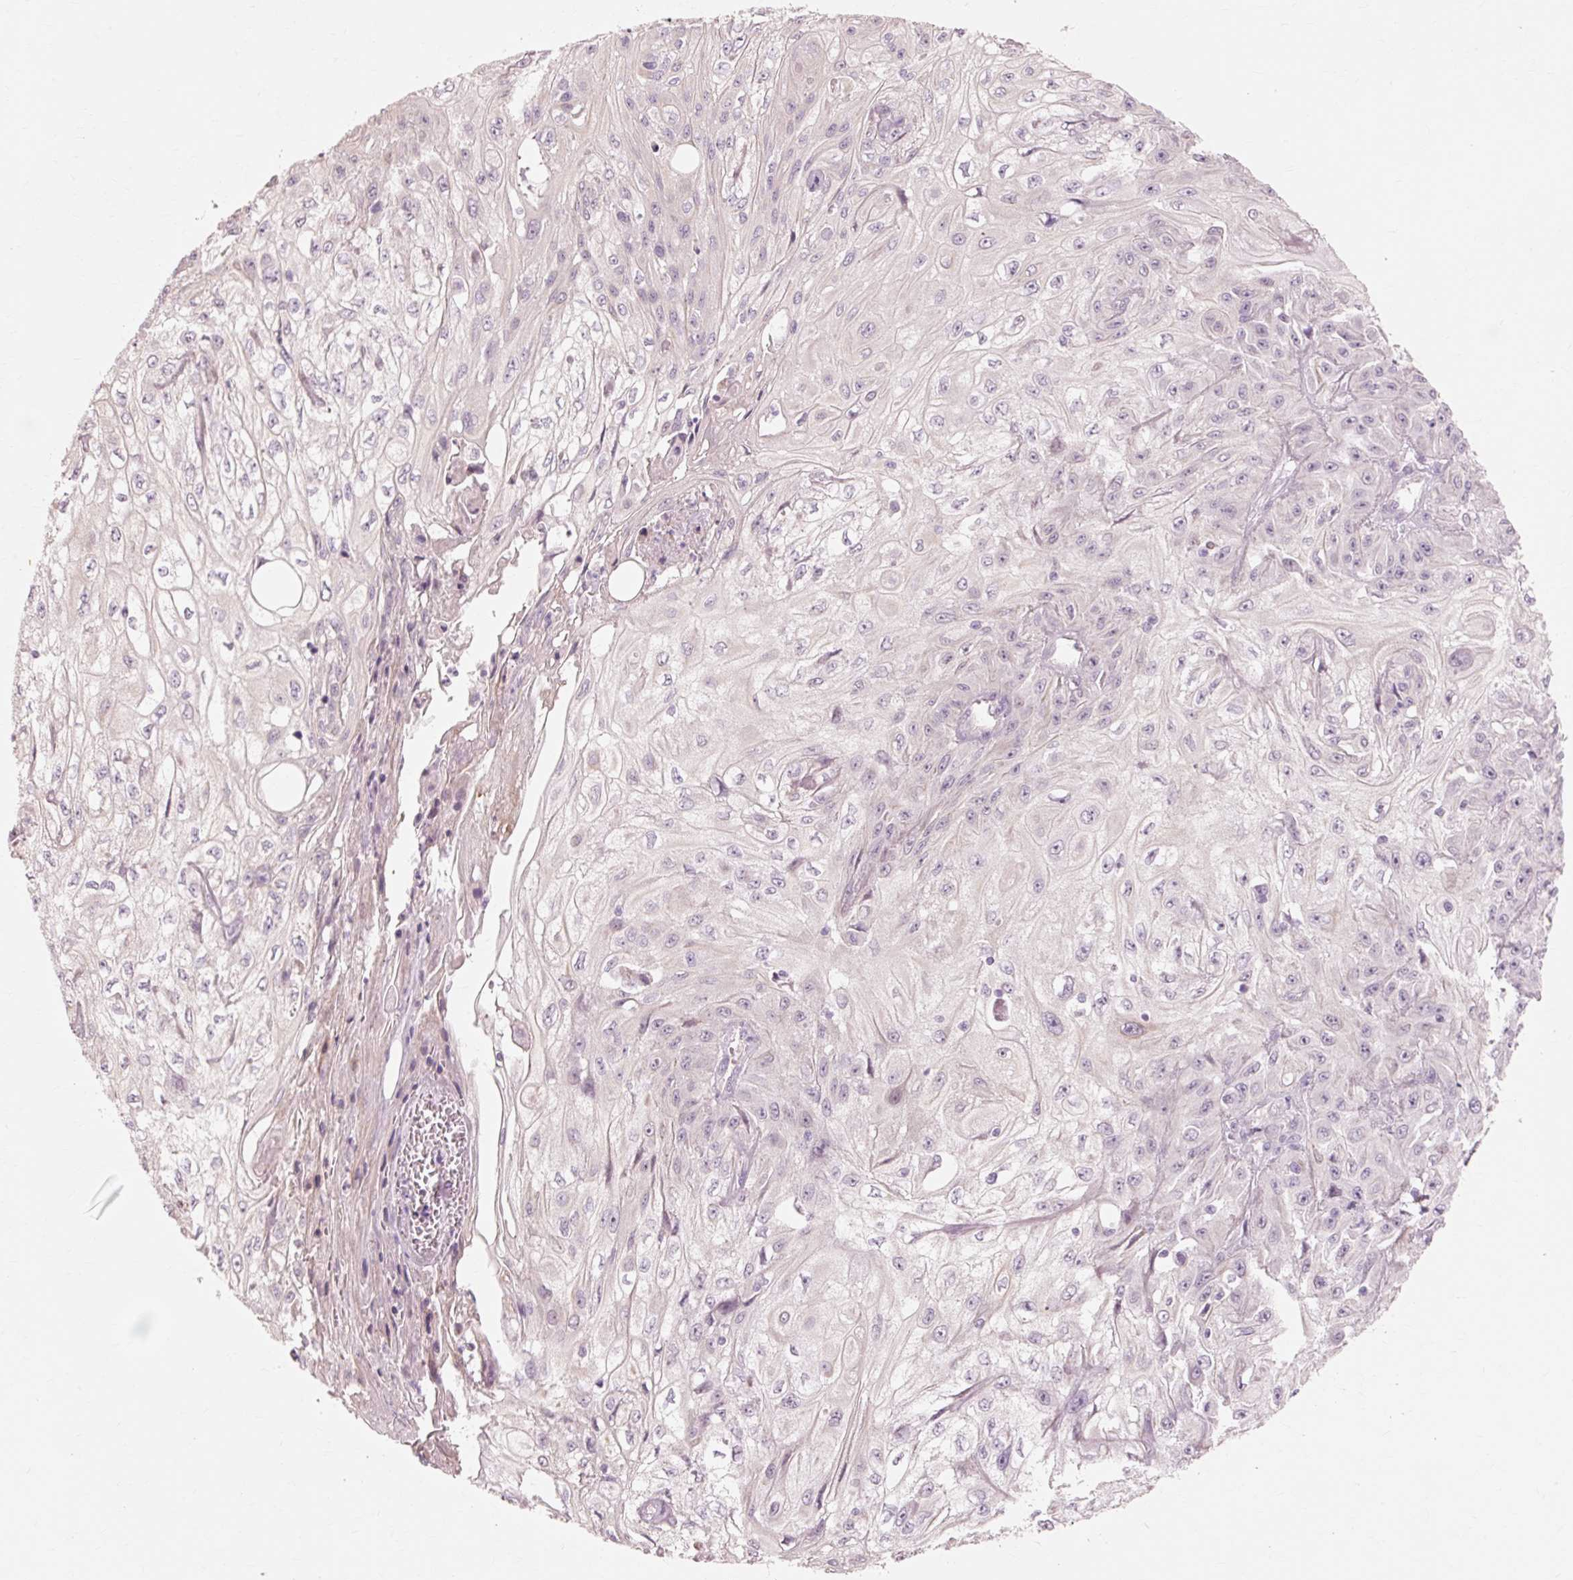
{"staining": {"intensity": "negative", "quantity": "none", "location": "none"}, "tissue": "skin cancer", "cell_type": "Tumor cells", "image_type": "cancer", "snomed": [{"axis": "morphology", "description": "Squamous cell carcinoma, NOS"}, {"axis": "morphology", "description": "Squamous cell carcinoma, metastatic, NOS"}, {"axis": "topography", "description": "Skin"}, {"axis": "topography", "description": "Lymph node"}], "caption": "Skin squamous cell carcinoma stained for a protein using IHC demonstrates no expression tumor cells.", "gene": "TRIM73", "patient": {"sex": "male", "age": 75}}